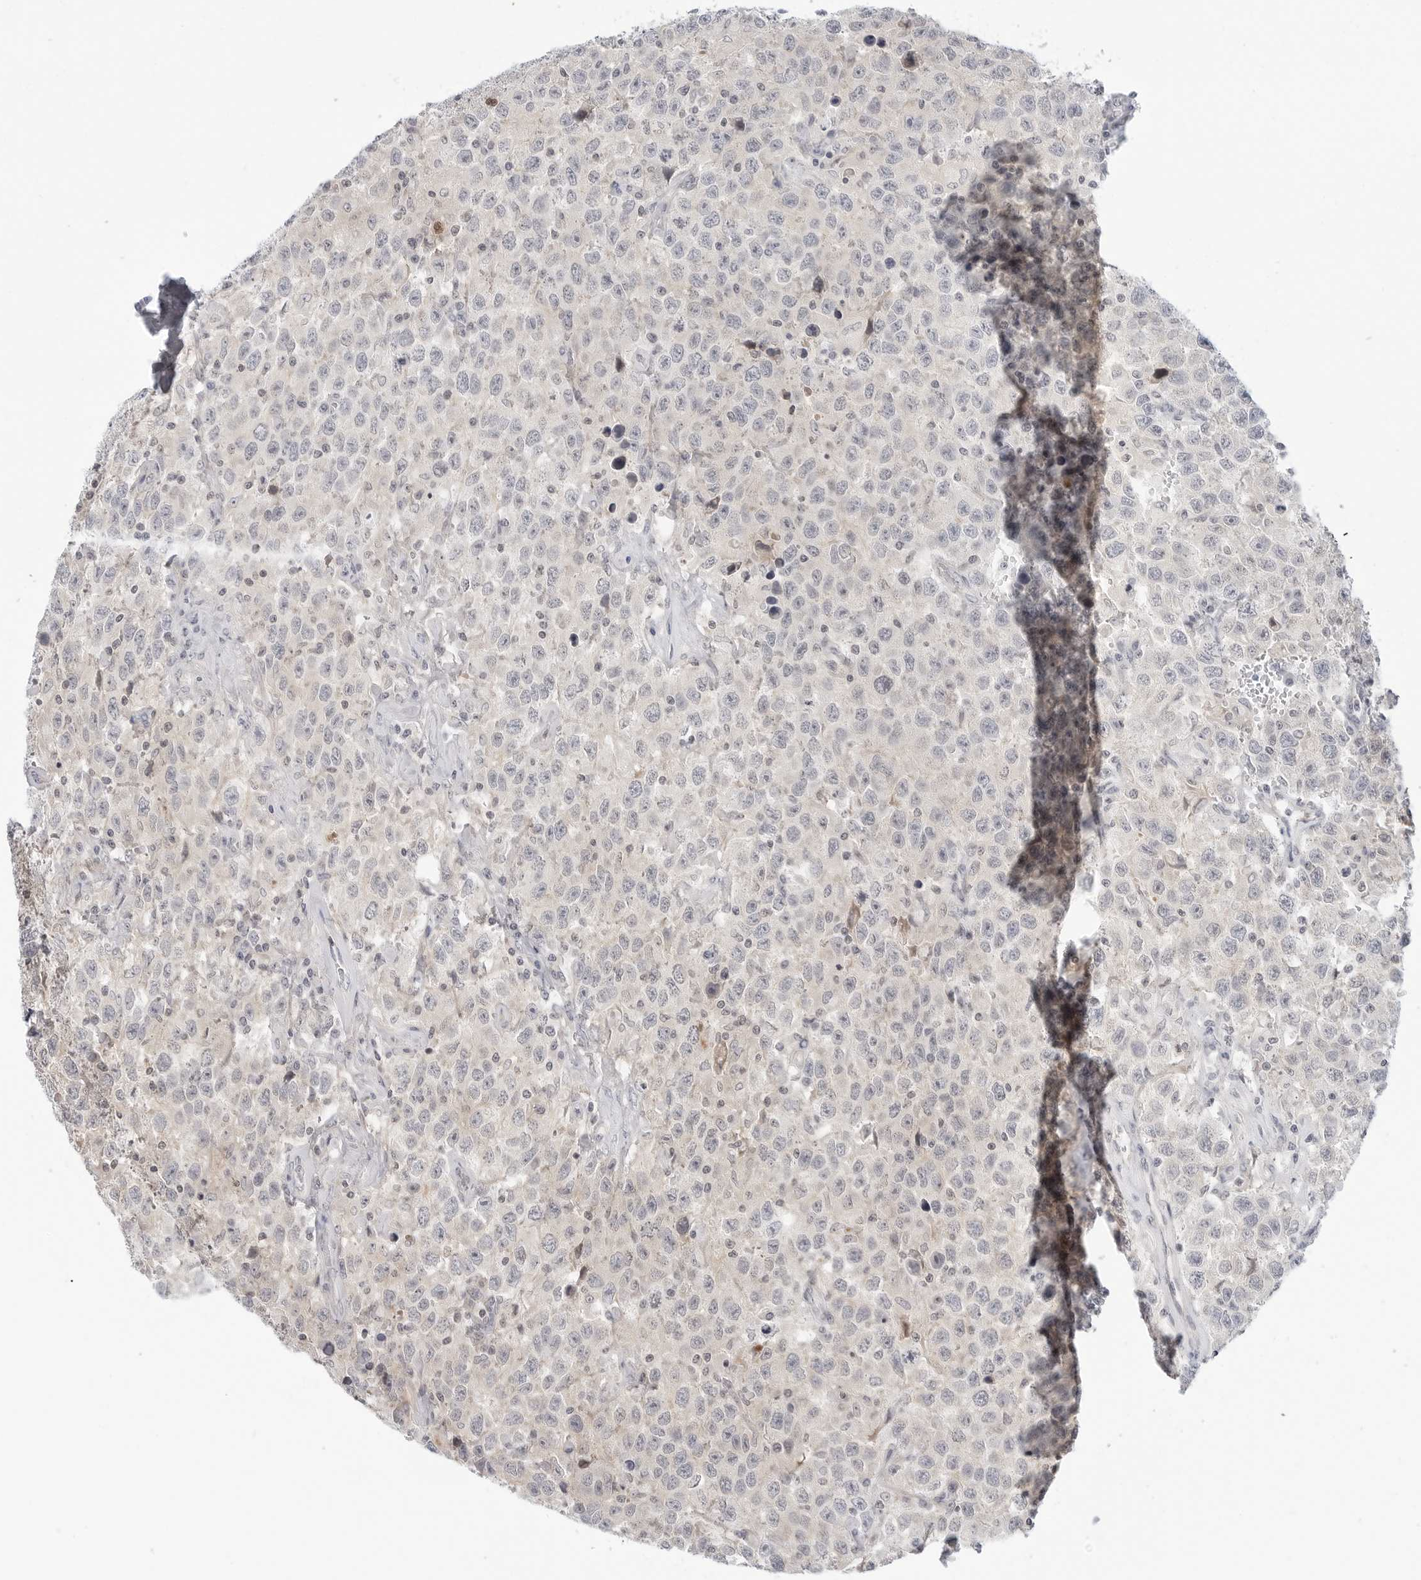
{"staining": {"intensity": "negative", "quantity": "none", "location": "none"}, "tissue": "testis cancer", "cell_type": "Tumor cells", "image_type": "cancer", "snomed": [{"axis": "morphology", "description": "Seminoma, NOS"}, {"axis": "topography", "description": "Testis"}], "caption": "Immunohistochemistry (IHC) of testis cancer shows no expression in tumor cells.", "gene": "STXBP3", "patient": {"sex": "male", "age": 41}}